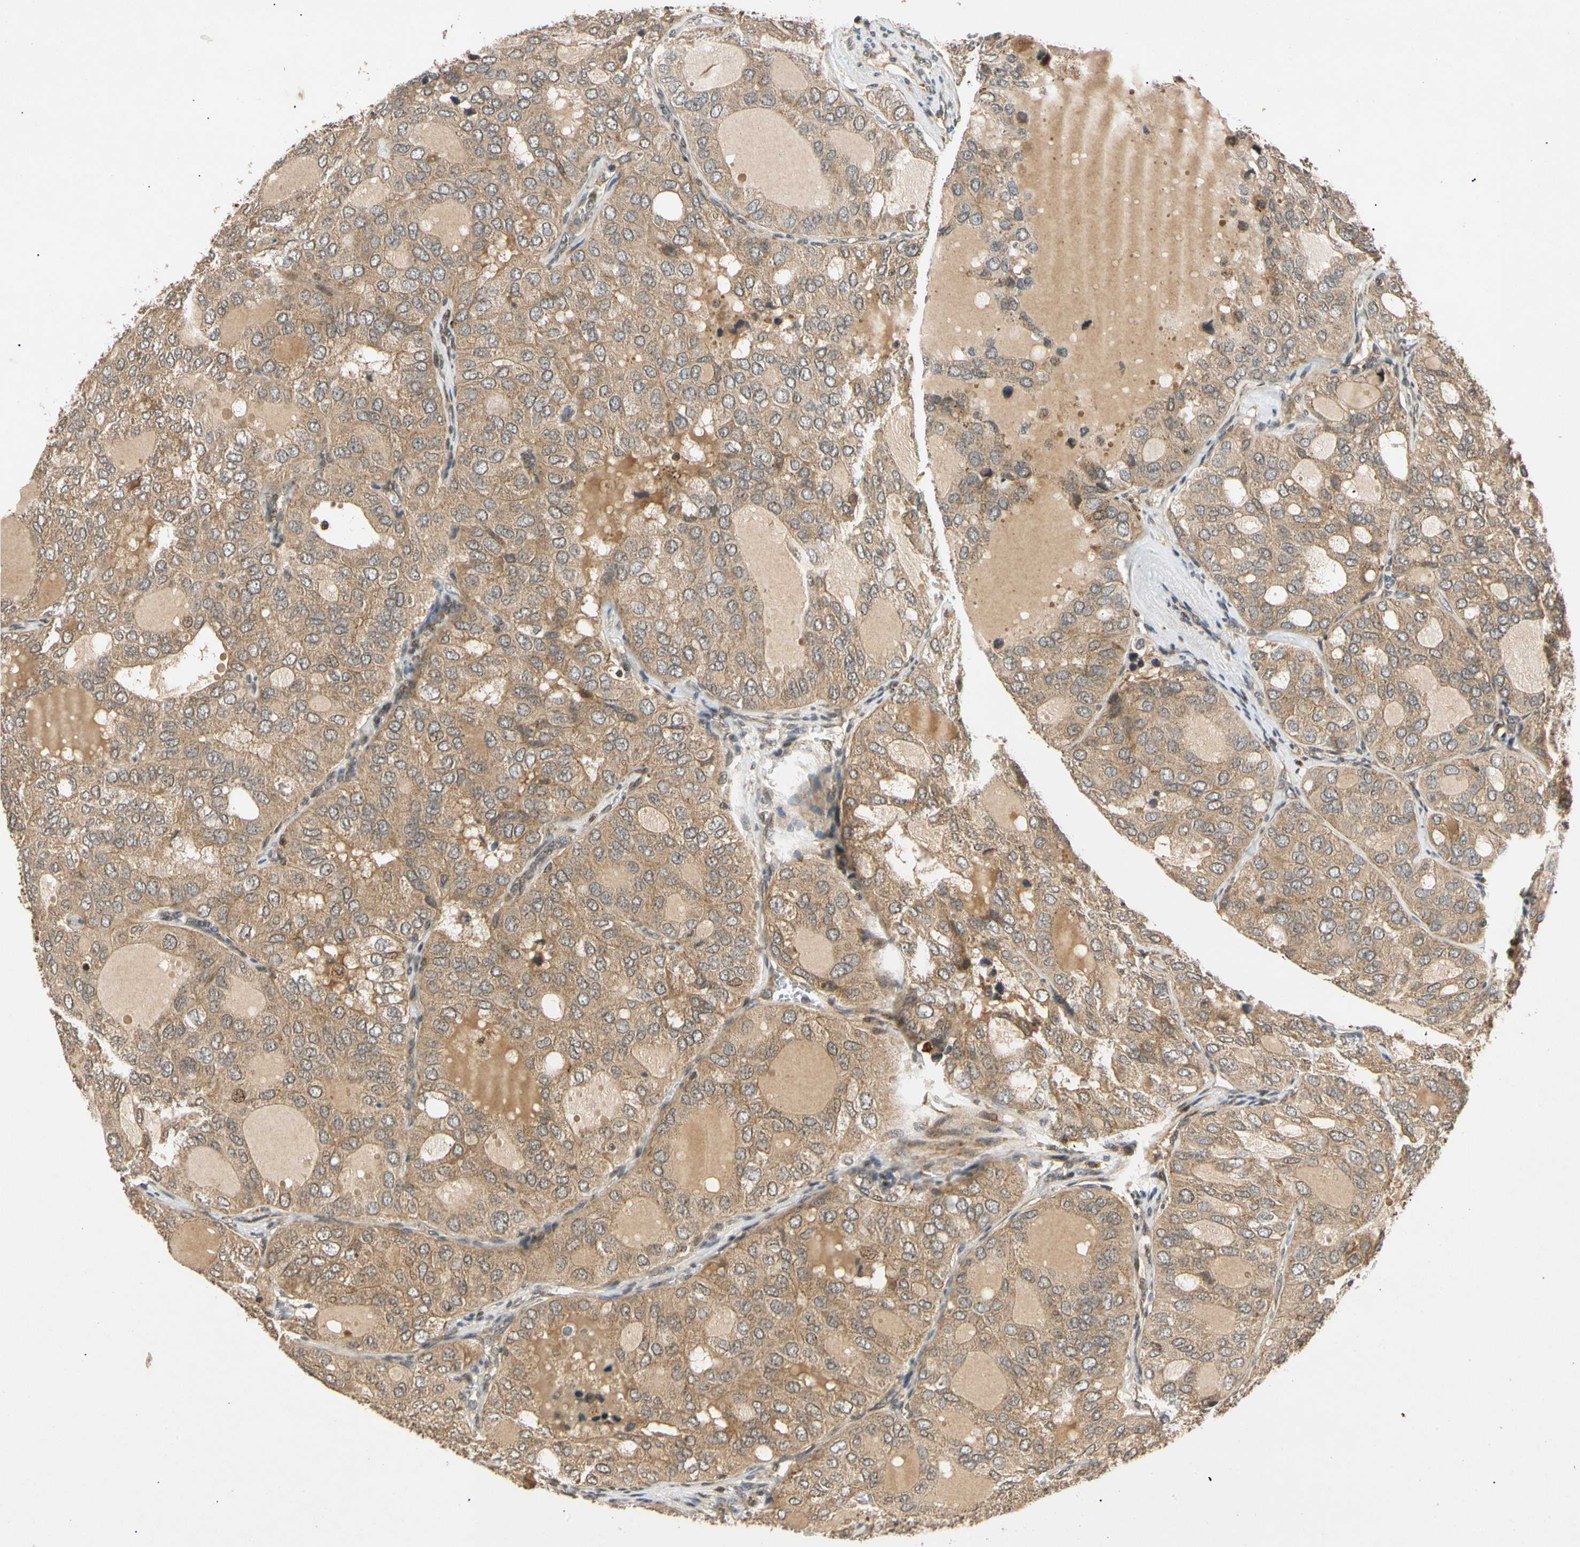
{"staining": {"intensity": "moderate", "quantity": ">75%", "location": "cytoplasmic/membranous"}, "tissue": "thyroid cancer", "cell_type": "Tumor cells", "image_type": "cancer", "snomed": [{"axis": "morphology", "description": "Follicular adenoma carcinoma, NOS"}, {"axis": "topography", "description": "Thyroid gland"}], "caption": "Moderate cytoplasmic/membranous protein positivity is seen in about >75% of tumor cells in follicular adenoma carcinoma (thyroid).", "gene": "MRPS22", "patient": {"sex": "male", "age": 75}}